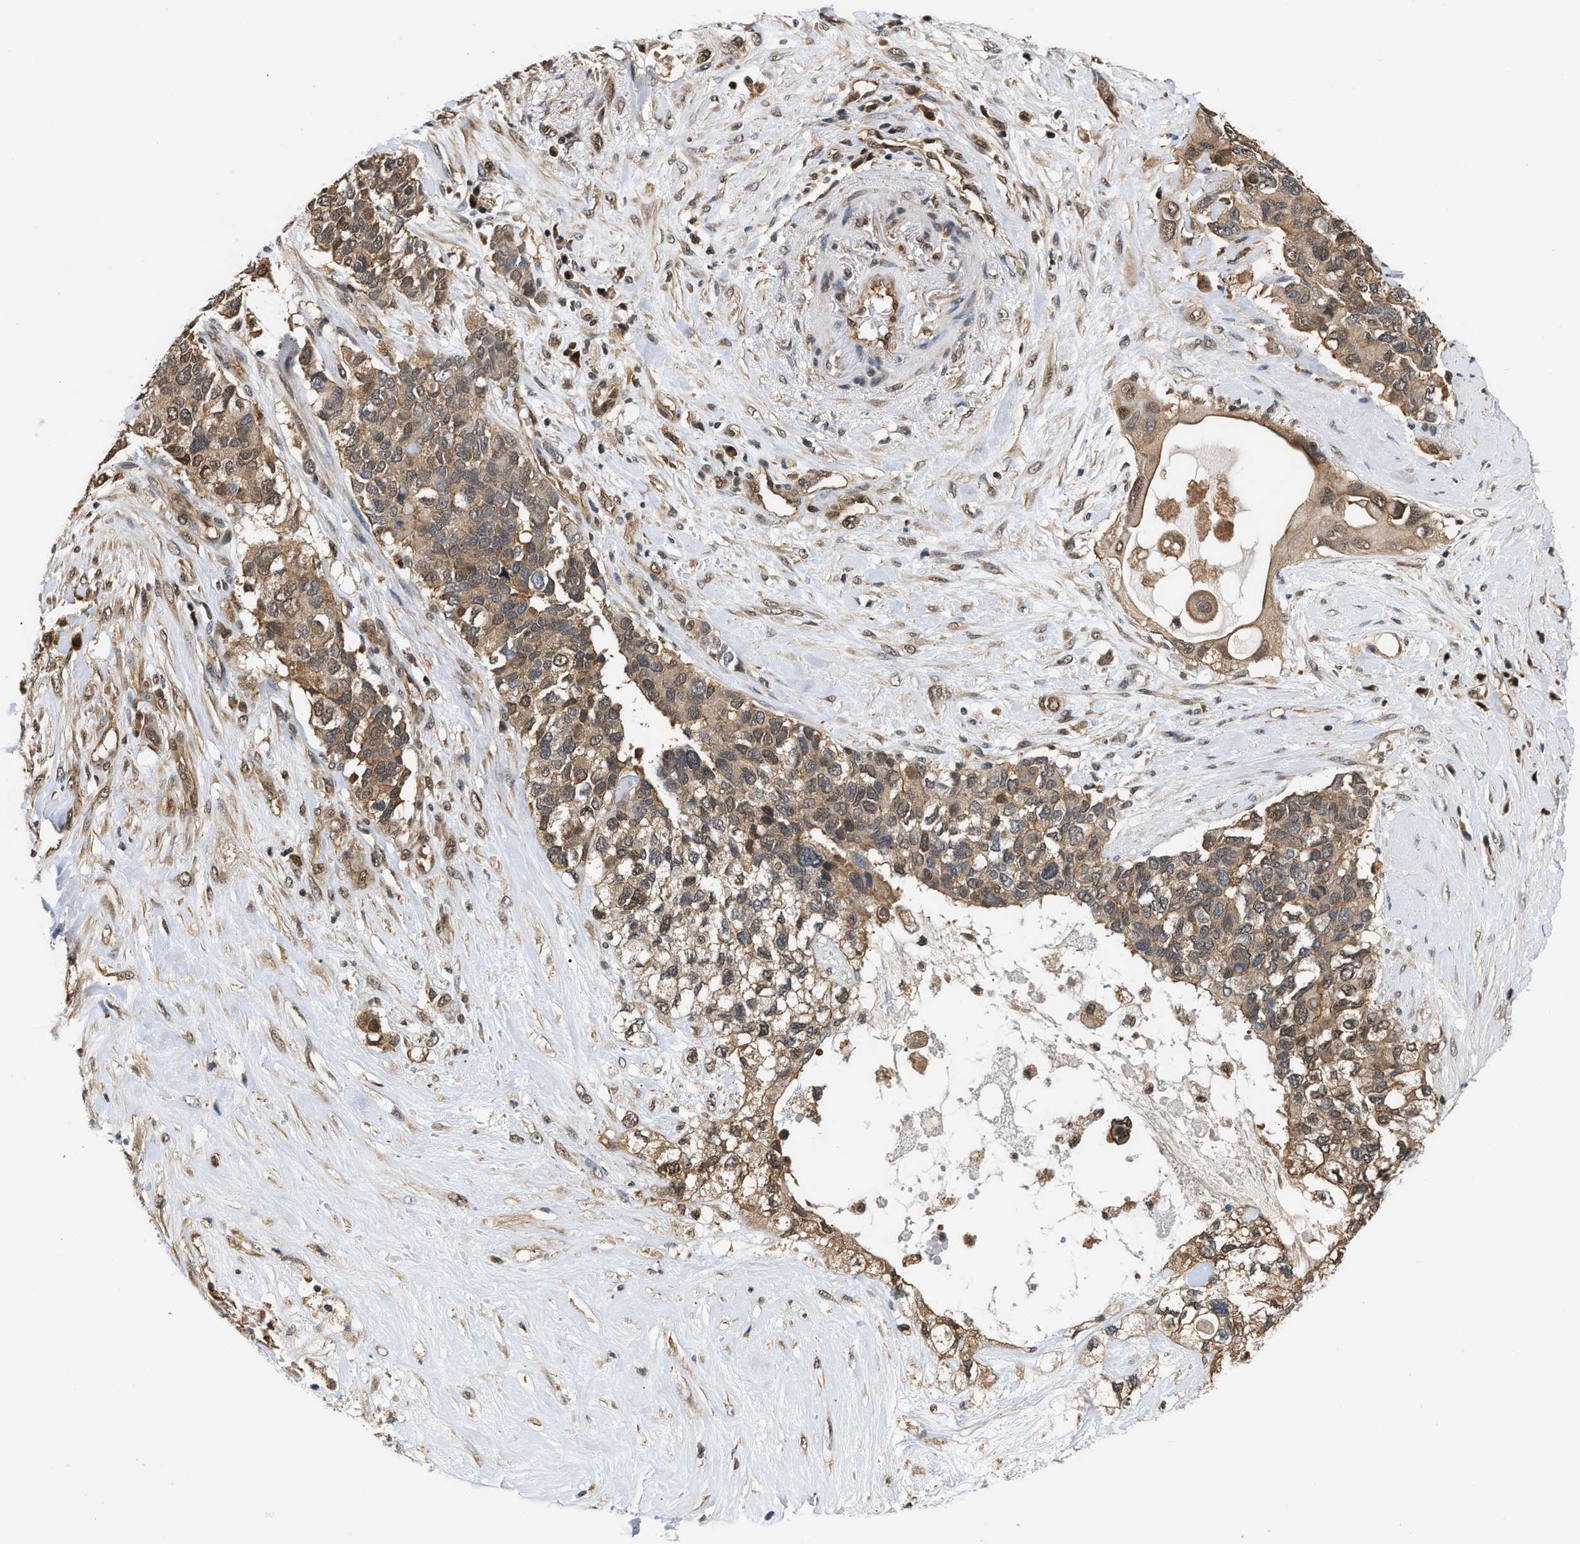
{"staining": {"intensity": "weak", "quantity": ">75%", "location": "cytoplasmic/membranous,nuclear"}, "tissue": "pancreatic cancer", "cell_type": "Tumor cells", "image_type": "cancer", "snomed": [{"axis": "morphology", "description": "Adenocarcinoma, NOS"}, {"axis": "topography", "description": "Pancreas"}], "caption": "Pancreatic adenocarcinoma was stained to show a protein in brown. There is low levels of weak cytoplasmic/membranous and nuclear positivity in about >75% of tumor cells. (IHC, brightfield microscopy, high magnification).", "gene": "SCAI", "patient": {"sex": "female", "age": 56}}